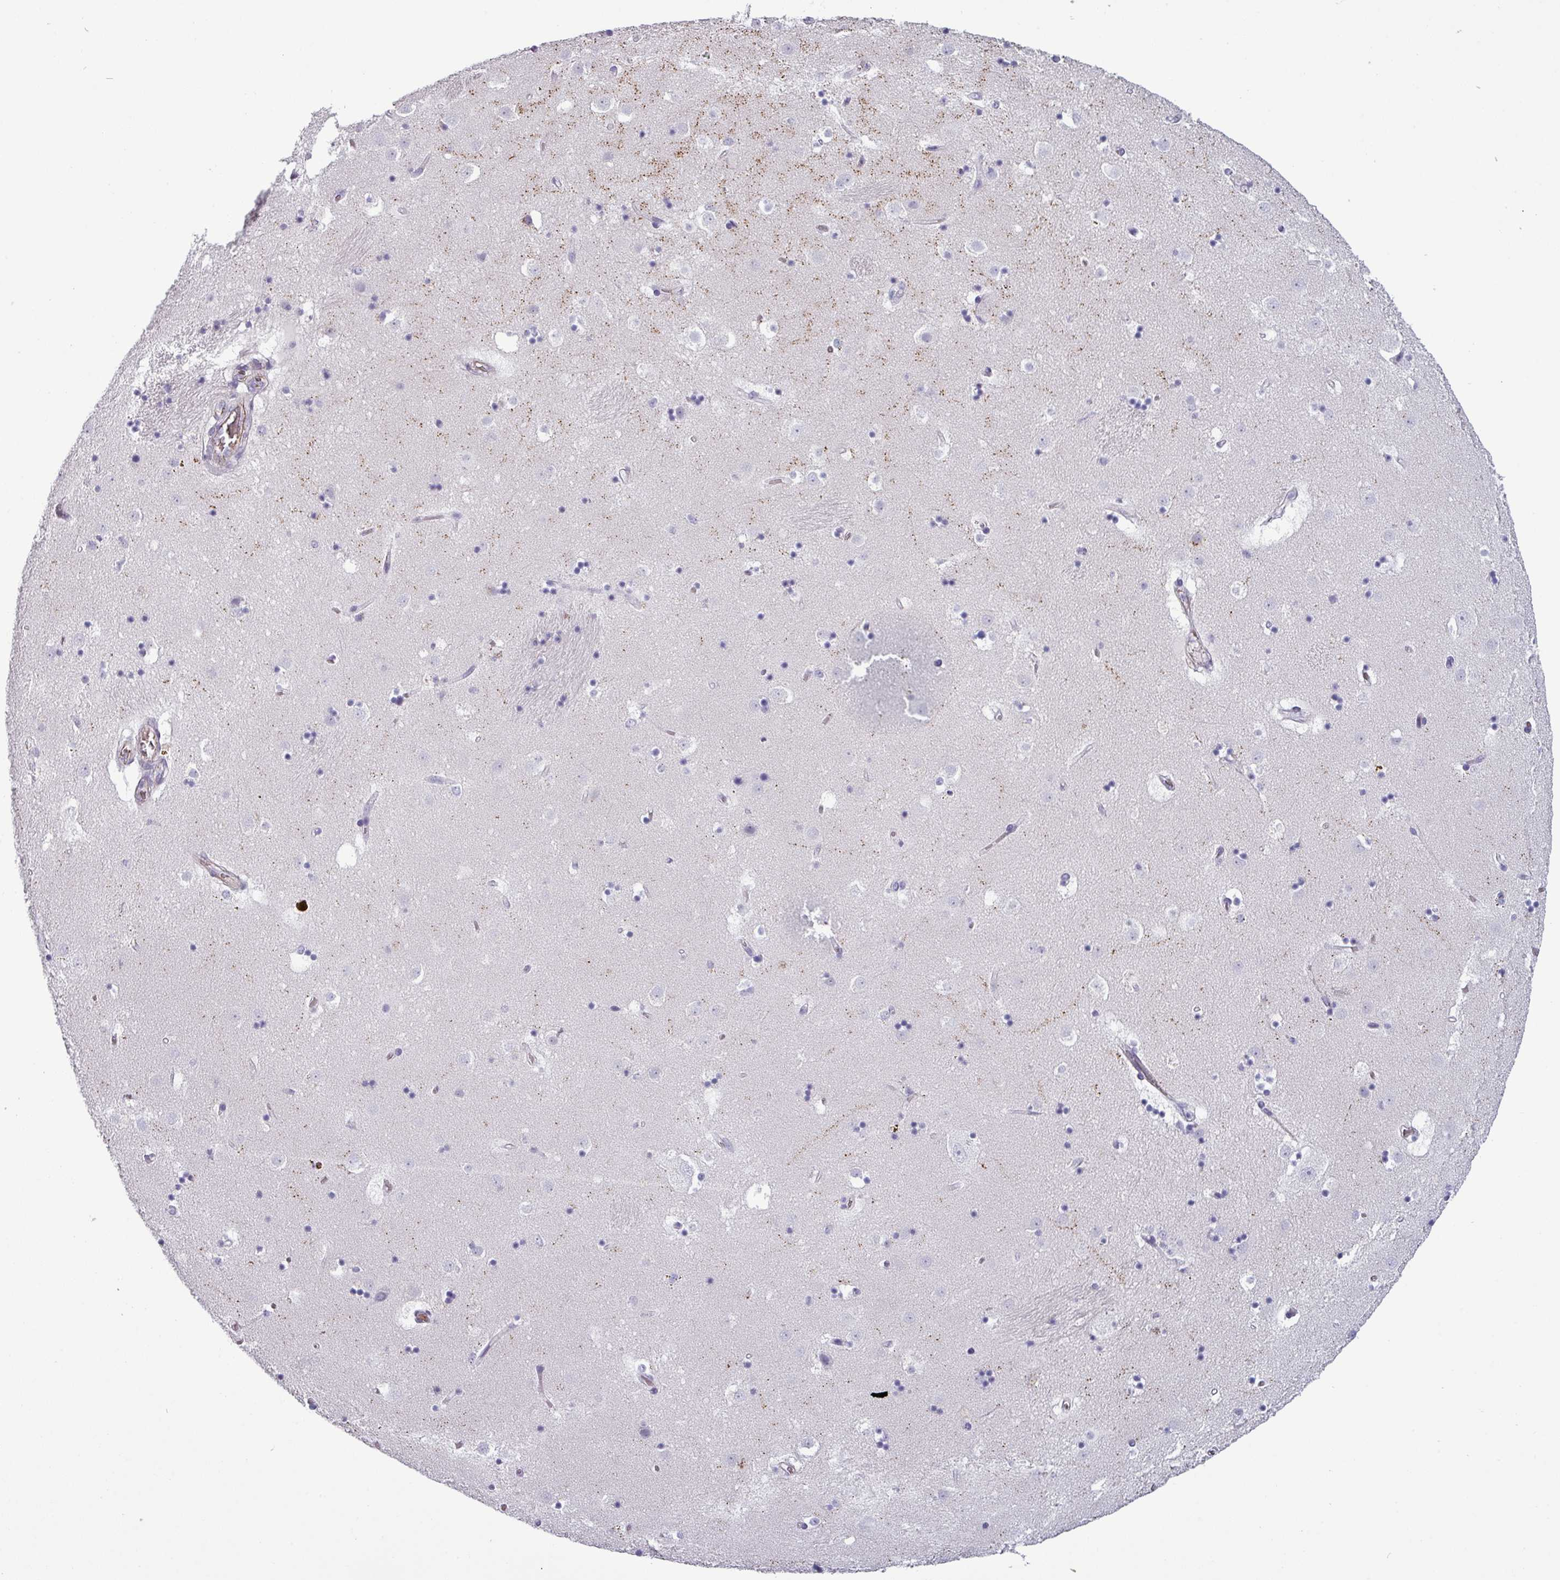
{"staining": {"intensity": "negative", "quantity": "none", "location": "none"}, "tissue": "caudate", "cell_type": "Glial cells", "image_type": "normal", "snomed": [{"axis": "morphology", "description": "Normal tissue, NOS"}, {"axis": "topography", "description": "Lateral ventricle wall"}], "caption": "The immunohistochemistry image has no significant positivity in glial cells of caudate. Brightfield microscopy of IHC stained with DAB (3,3'-diaminobenzidine) (brown) and hematoxylin (blue), captured at high magnification.", "gene": "AREL1", "patient": {"sex": "male", "age": 58}}